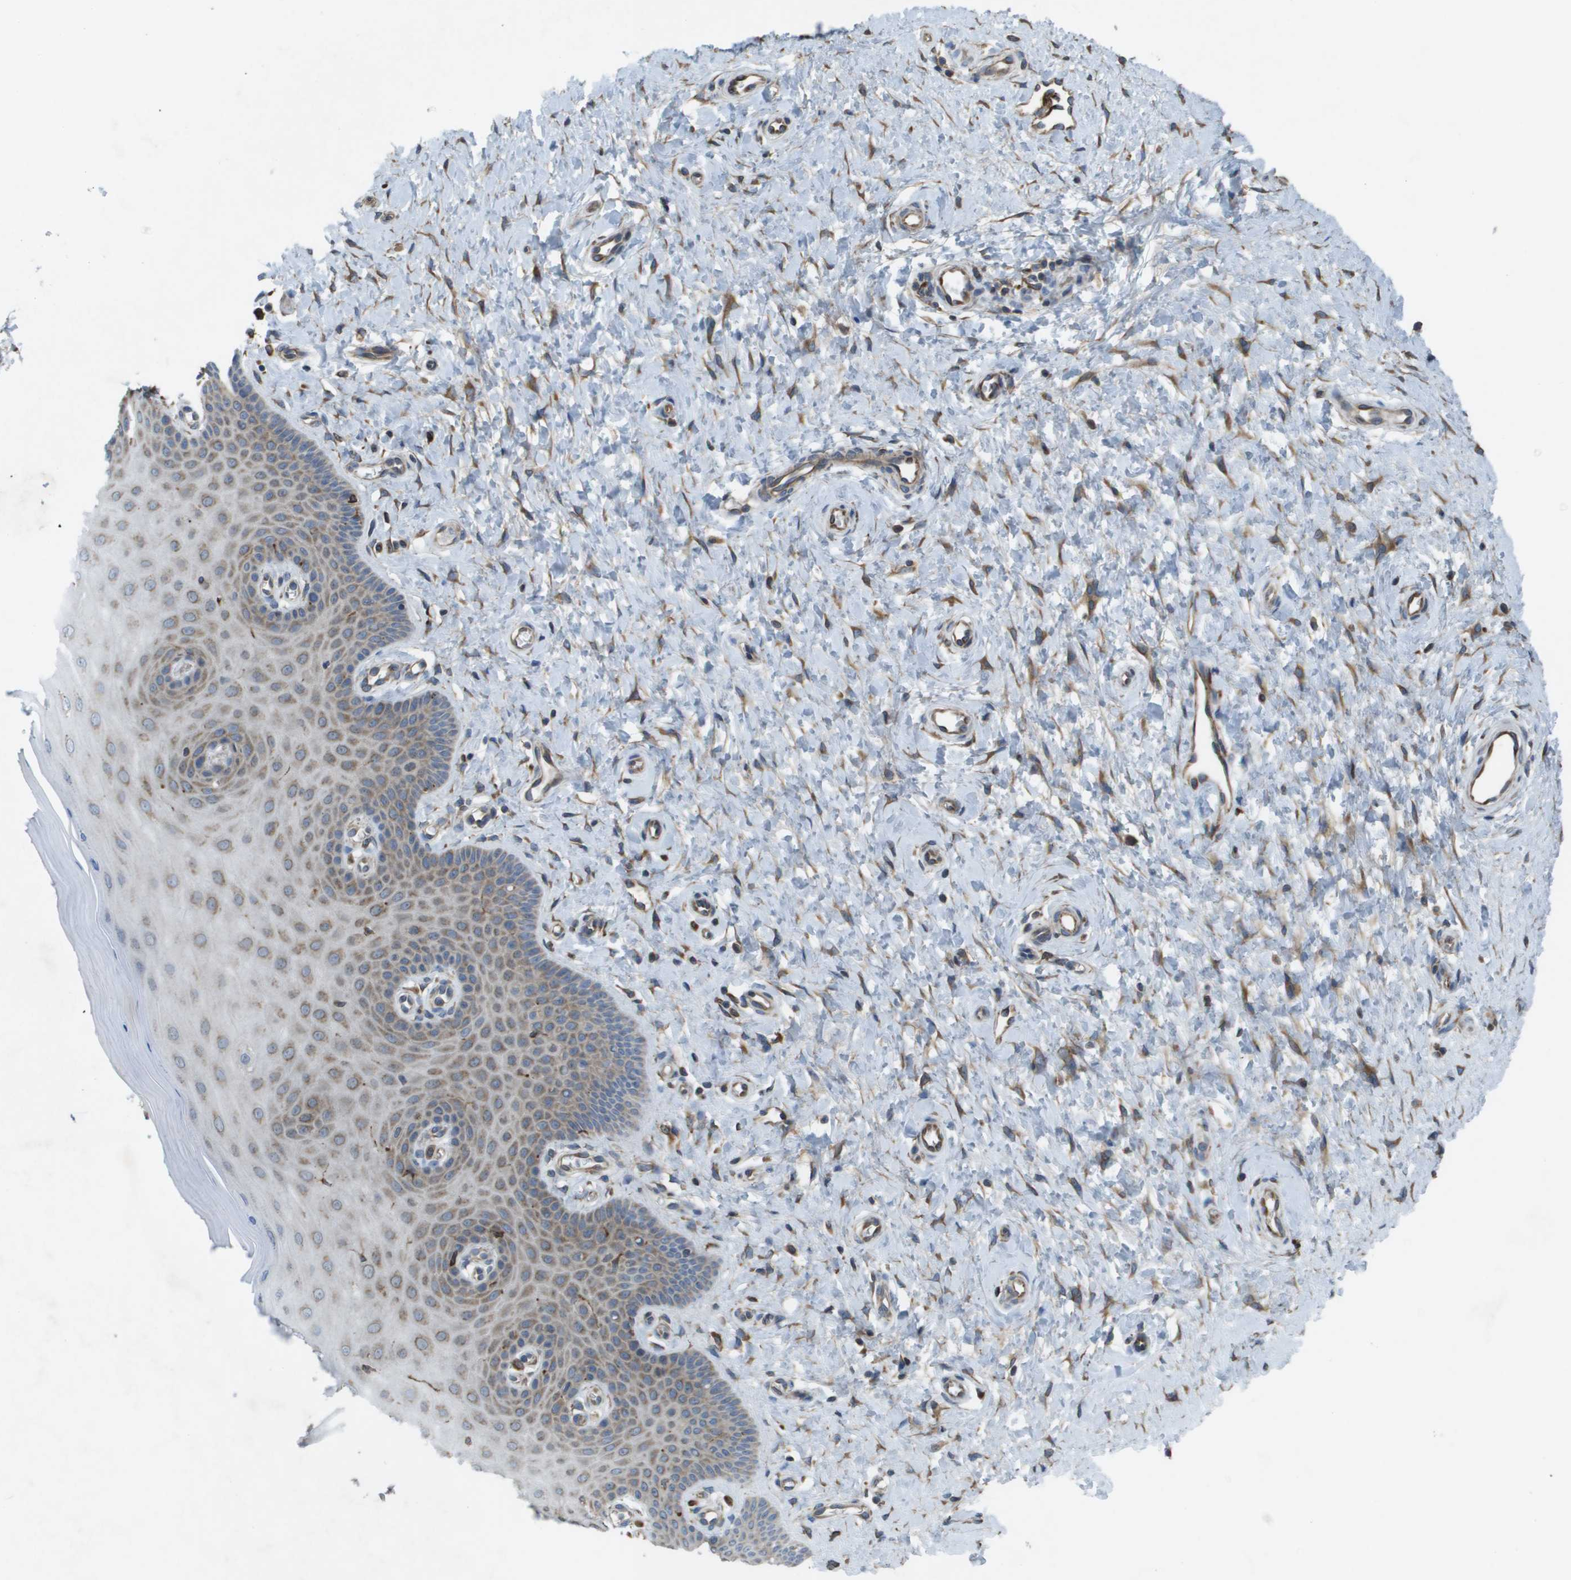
{"staining": {"intensity": "weak", "quantity": ">75%", "location": "cytoplasmic/membranous"}, "tissue": "cervix", "cell_type": "Glandular cells", "image_type": "normal", "snomed": [{"axis": "morphology", "description": "Normal tissue, NOS"}, {"axis": "topography", "description": "Cervix"}], "caption": "Cervix stained with a brown dye reveals weak cytoplasmic/membranous positive expression in approximately >75% of glandular cells.", "gene": "CLCN2", "patient": {"sex": "female", "age": 55}}